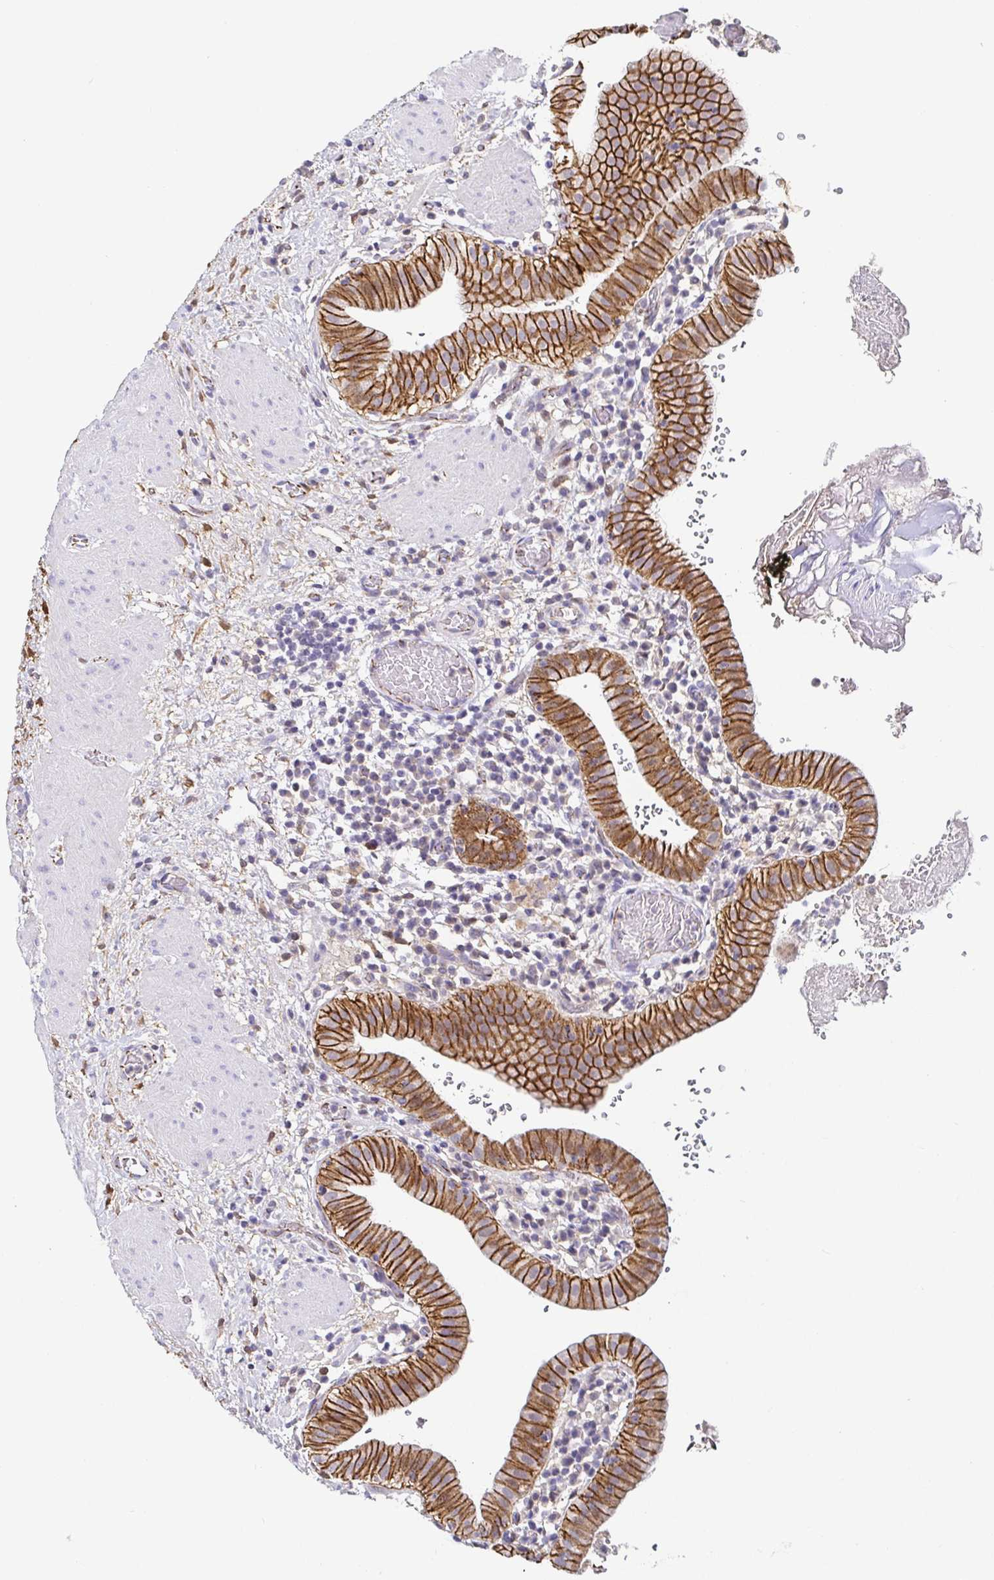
{"staining": {"intensity": "strong", "quantity": ">75%", "location": "cytoplasmic/membranous"}, "tissue": "gallbladder", "cell_type": "Glandular cells", "image_type": "normal", "snomed": [{"axis": "morphology", "description": "Normal tissue, NOS"}, {"axis": "topography", "description": "Gallbladder"}], "caption": "Gallbladder stained with IHC shows strong cytoplasmic/membranous positivity in approximately >75% of glandular cells. (brown staining indicates protein expression, while blue staining denotes nuclei).", "gene": "PIWIL3", "patient": {"sex": "male", "age": 26}}